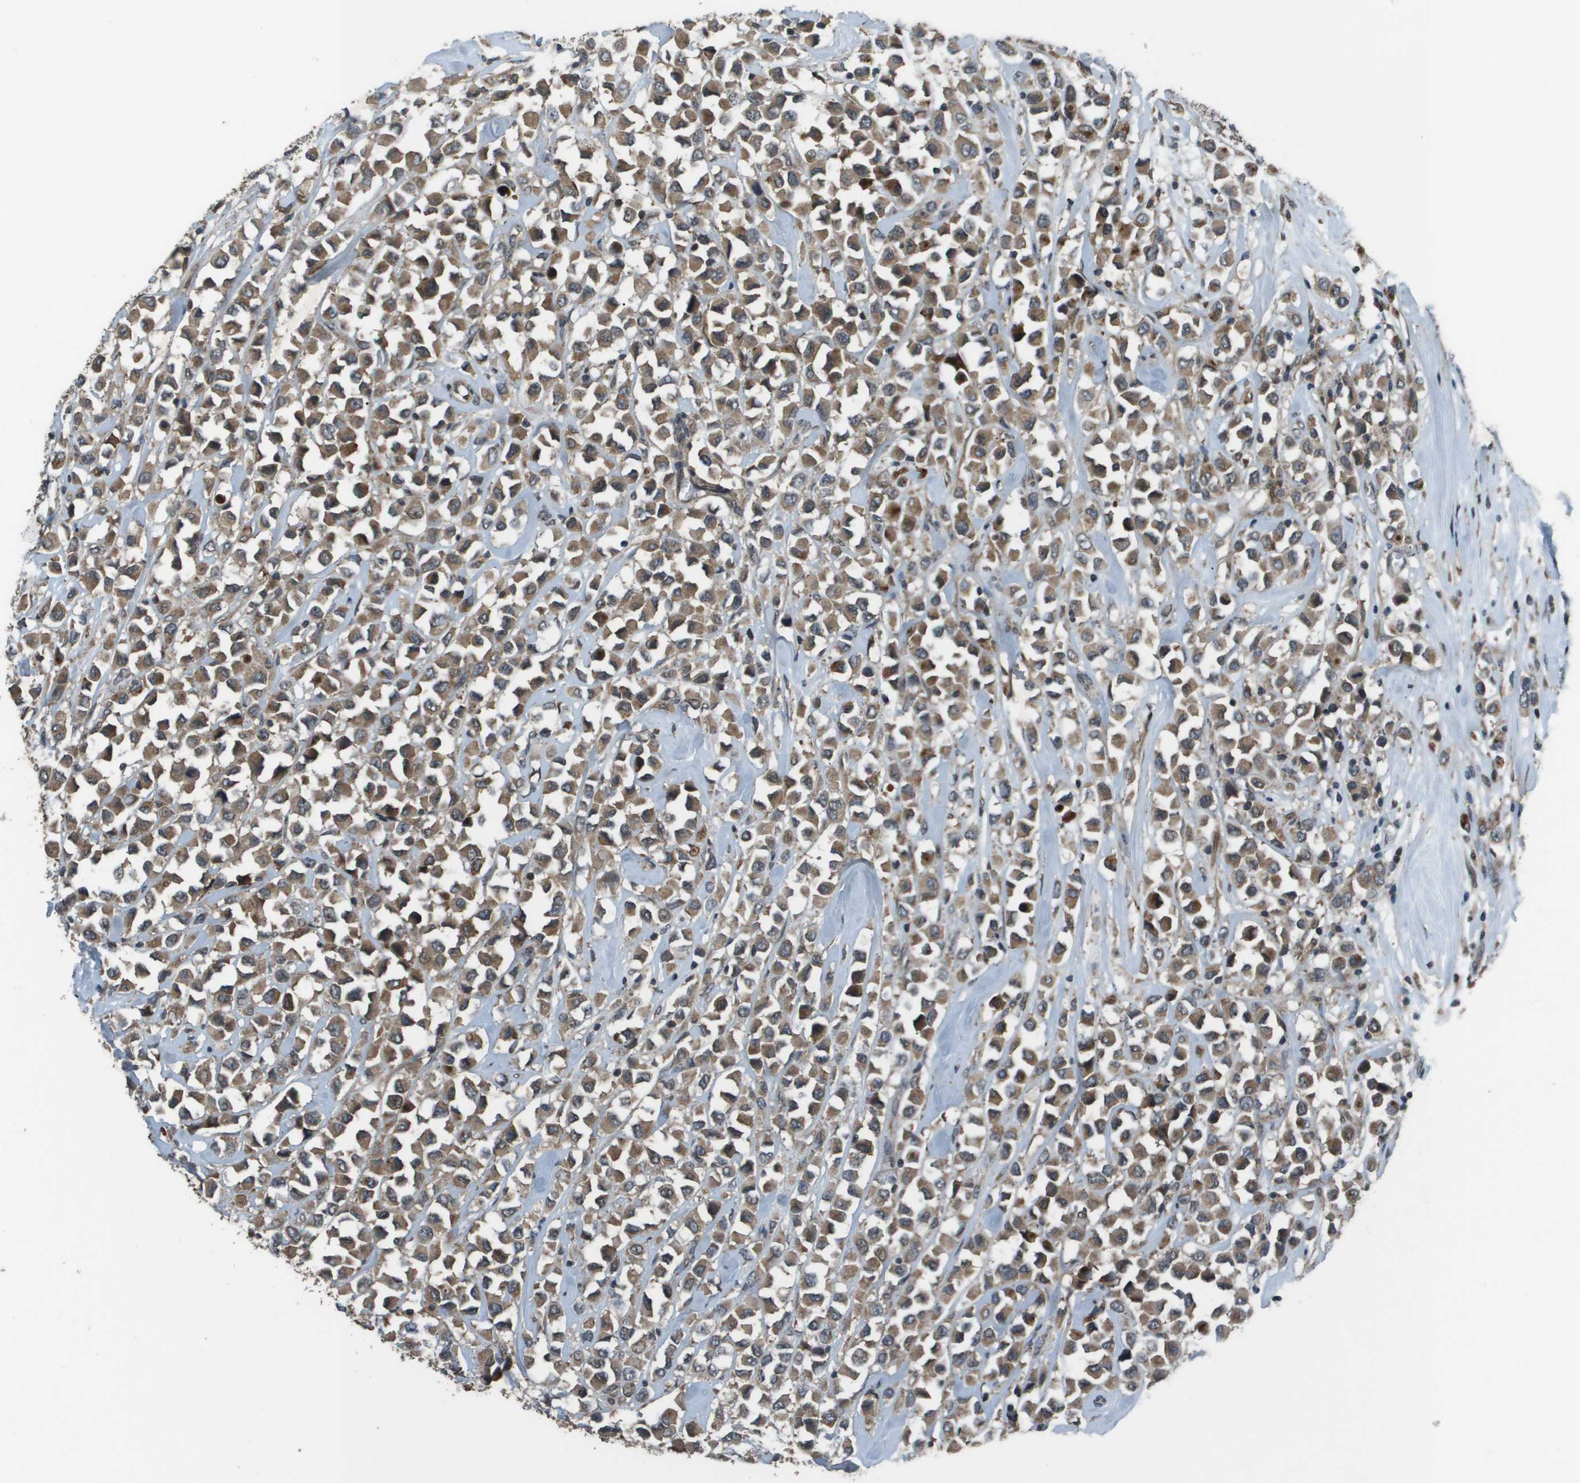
{"staining": {"intensity": "moderate", "quantity": ">75%", "location": "cytoplasmic/membranous"}, "tissue": "breast cancer", "cell_type": "Tumor cells", "image_type": "cancer", "snomed": [{"axis": "morphology", "description": "Duct carcinoma"}, {"axis": "topography", "description": "Breast"}], "caption": "A high-resolution photomicrograph shows immunohistochemistry staining of invasive ductal carcinoma (breast), which exhibits moderate cytoplasmic/membranous staining in approximately >75% of tumor cells.", "gene": "GOSR2", "patient": {"sex": "female", "age": 61}}